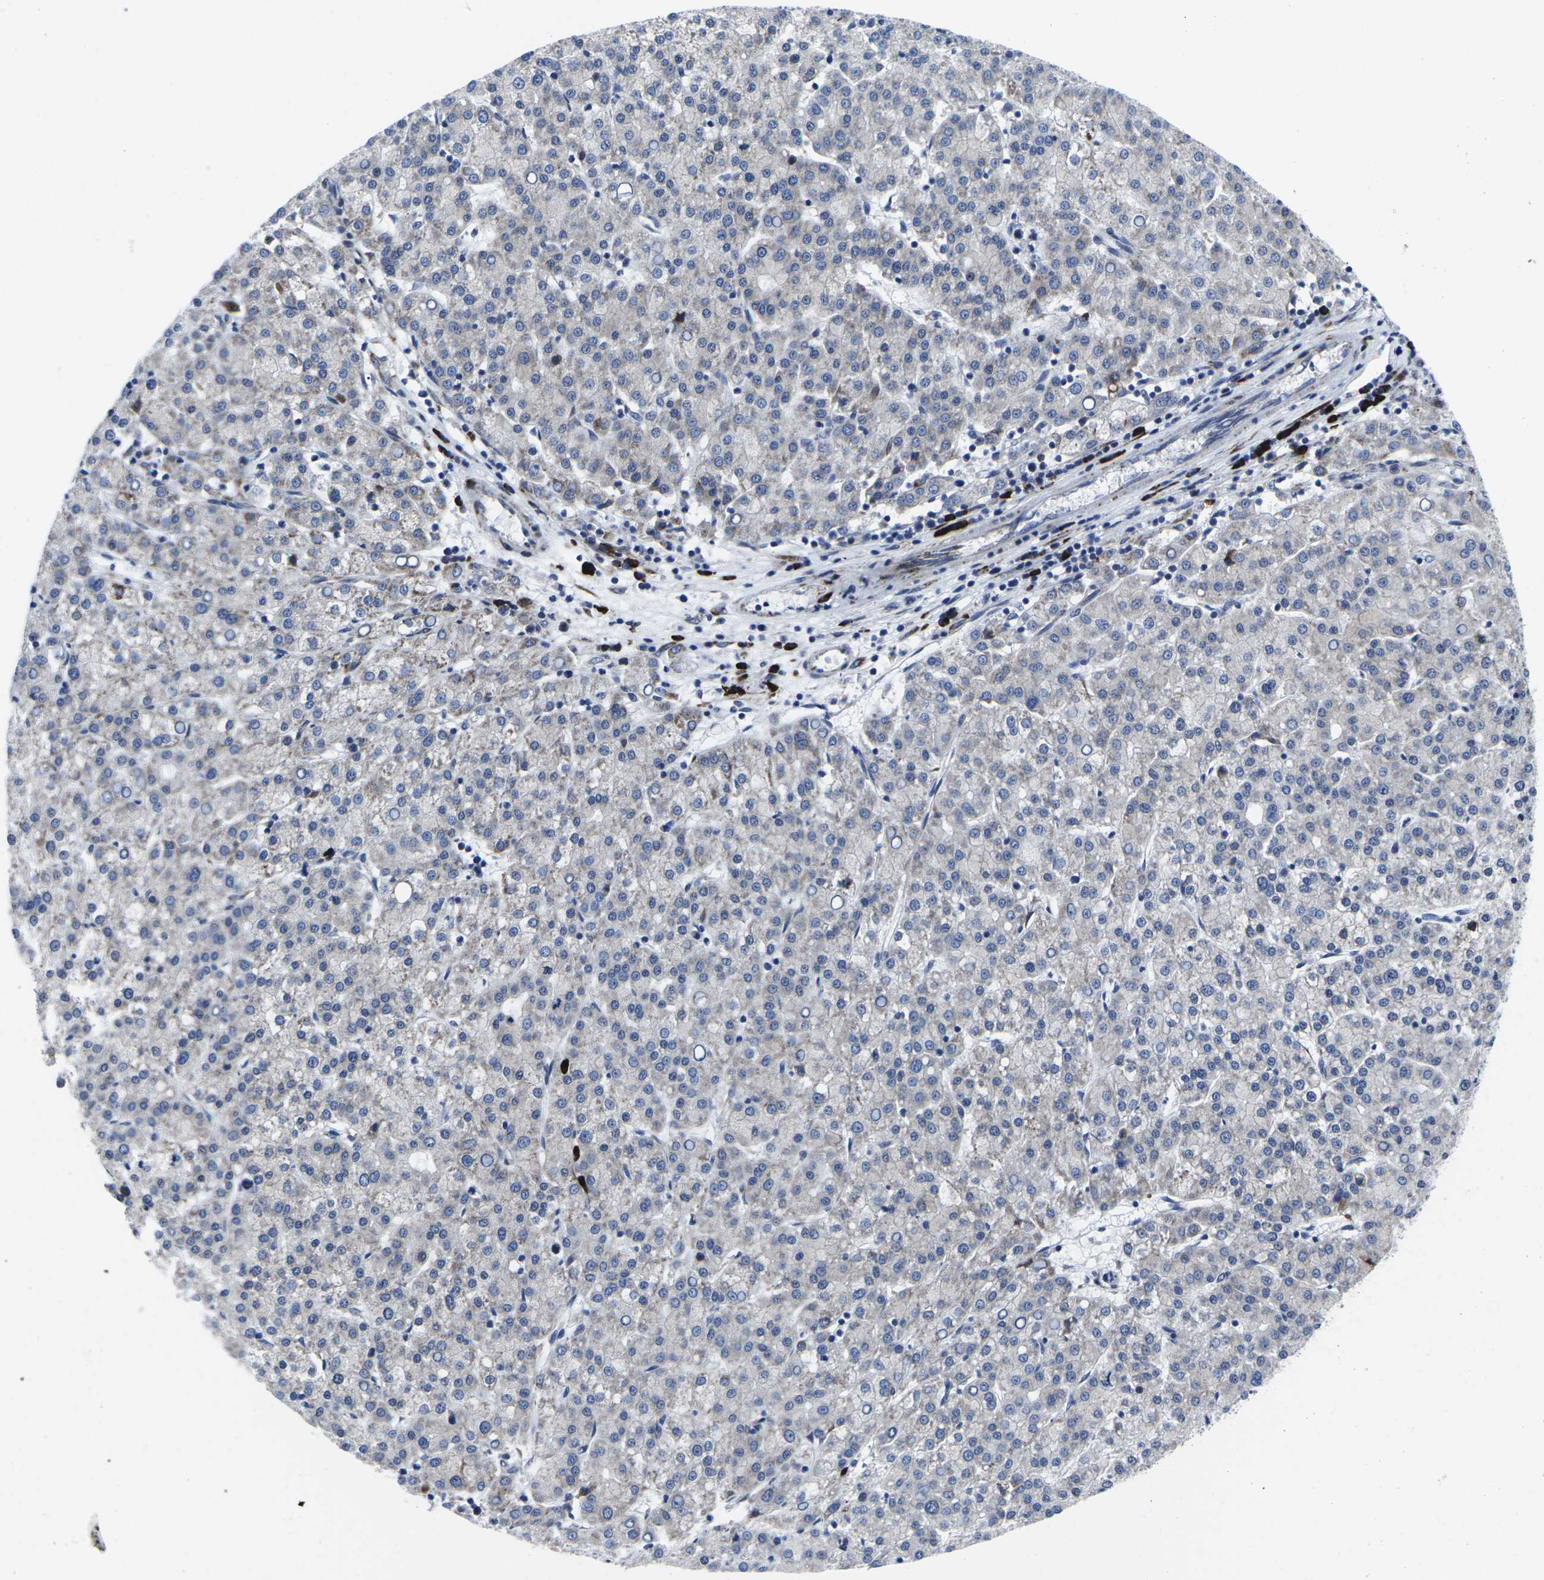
{"staining": {"intensity": "weak", "quantity": "25%-75%", "location": "cytoplasmic/membranous"}, "tissue": "liver cancer", "cell_type": "Tumor cells", "image_type": "cancer", "snomed": [{"axis": "morphology", "description": "Carcinoma, Hepatocellular, NOS"}, {"axis": "topography", "description": "Liver"}], "caption": "Liver hepatocellular carcinoma stained with a protein marker exhibits weak staining in tumor cells.", "gene": "RPN1", "patient": {"sex": "female", "age": 58}}